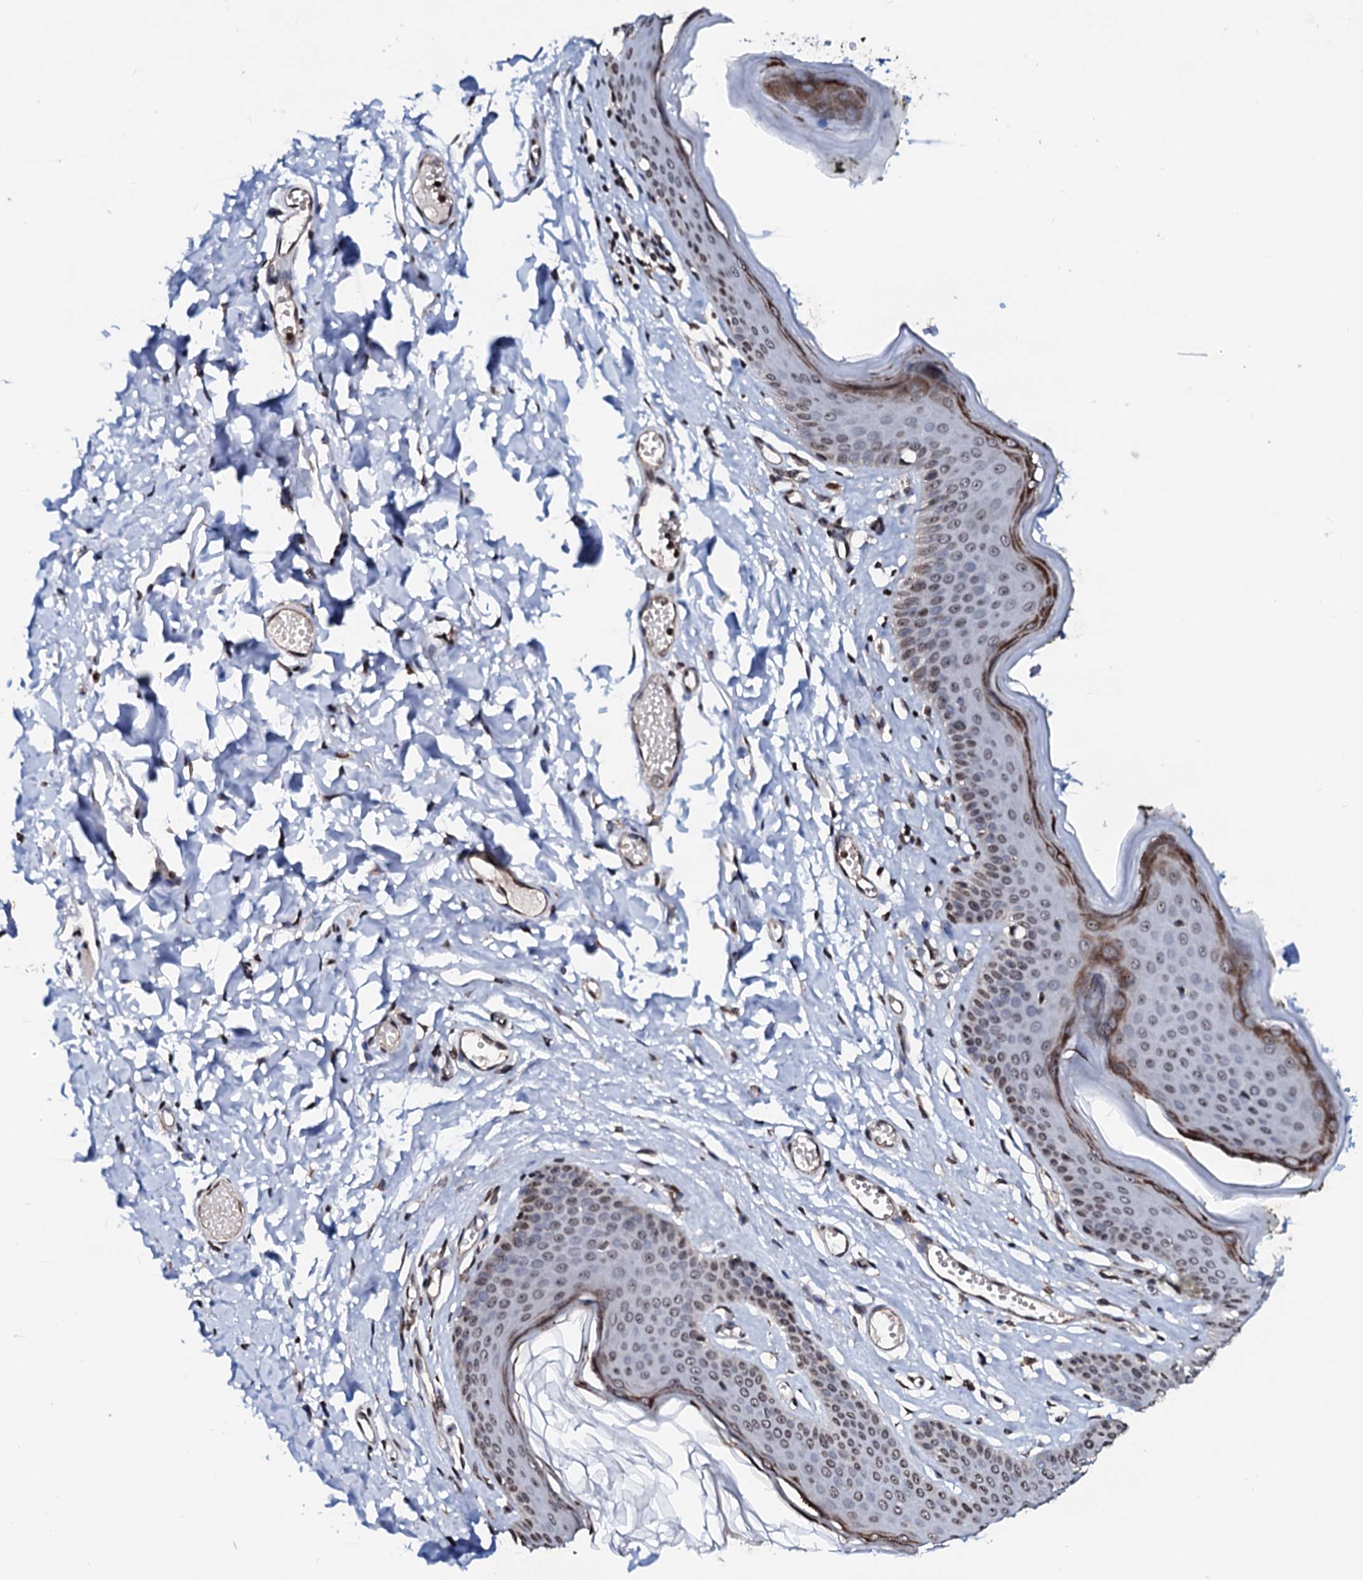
{"staining": {"intensity": "moderate", "quantity": ">75%", "location": "cytoplasmic/membranous,nuclear"}, "tissue": "skin", "cell_type": "Epidermal cells", "image_type": "normal", "snomed": [{"axis": "morphology", "description": "Normal tissue, NOS"}, {"axis": "morphology", "description": "Inflammation, NOS"}, {"axis": "topography", "description": "Vulva"}], "caption": "IHC (DAB (3,3'-diaminobenzidine)) staining of unremarkable skin shows moderate cytoplasmic/membranous,nuclear protein positivity in about >75% of epidermal cells. The staining was performed using DAB to visualize the protein expression in brown, while the nuclei were stained in blue with hematoxylin (Magnification: 20x).", "gene": "LSM11", "patient": {"sex": "female", "age": 84}}